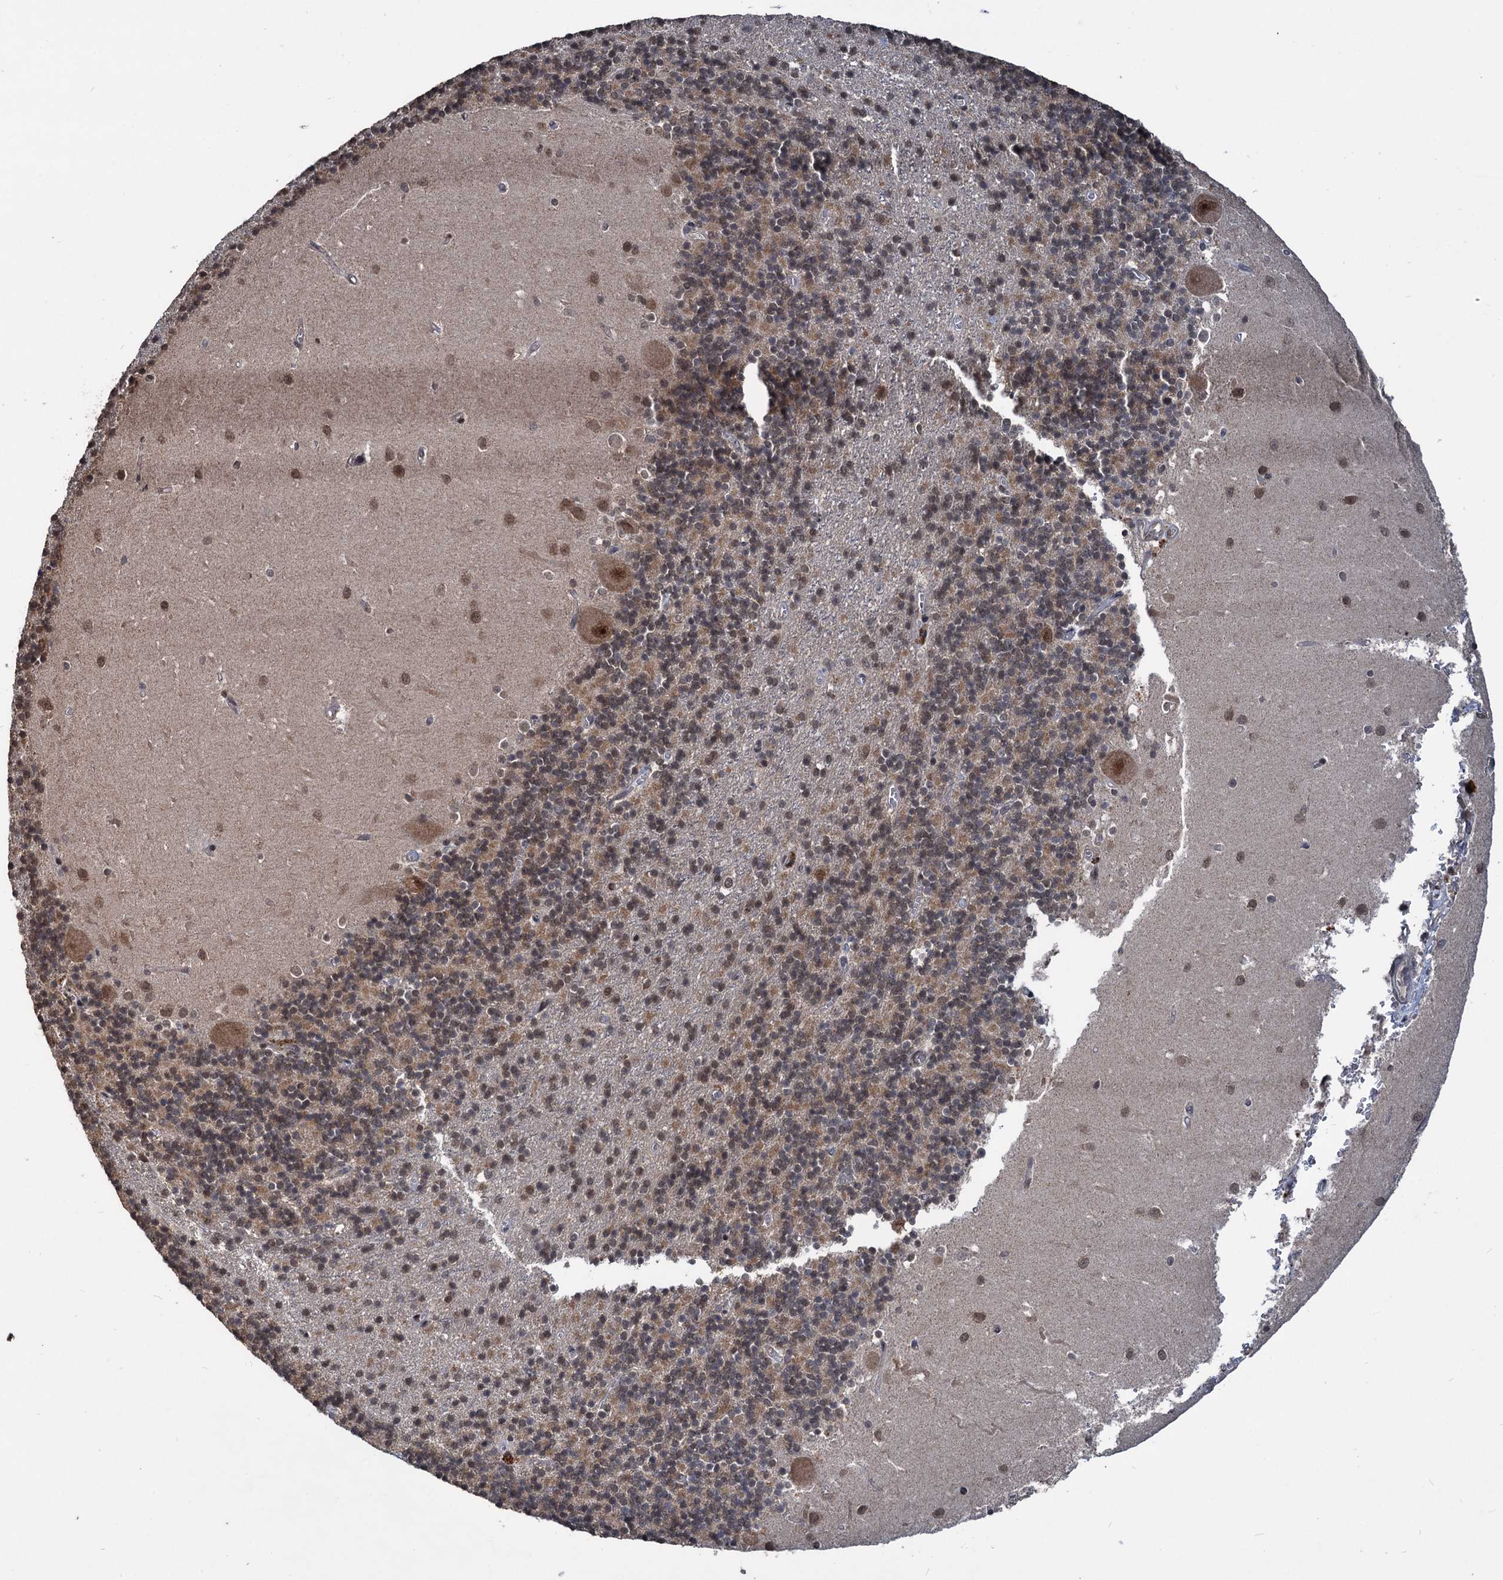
{"staining": {"intensity": "moderate", "quantity": "25%-75%", "location": "cytoplasmic/membranous"}, "tissue": "cerebellum", "cell_type": "Cells in granular layer", "image_type": "normal", "snomed": [{"axis": "morphology", "description": "Normal tissue, NOS"}, {"axis": "topography", "description": "Cerebellum"}], "caption": "The micrograph demonstrates immunohistochemical staining of normal cerebellum. There is moderate cytoplasmic/membranous staining is identified in approximately 25%-75% of cells in granular layer.", "gene": "FAM216B", "patient": {"sex": "male", "age": 54}}